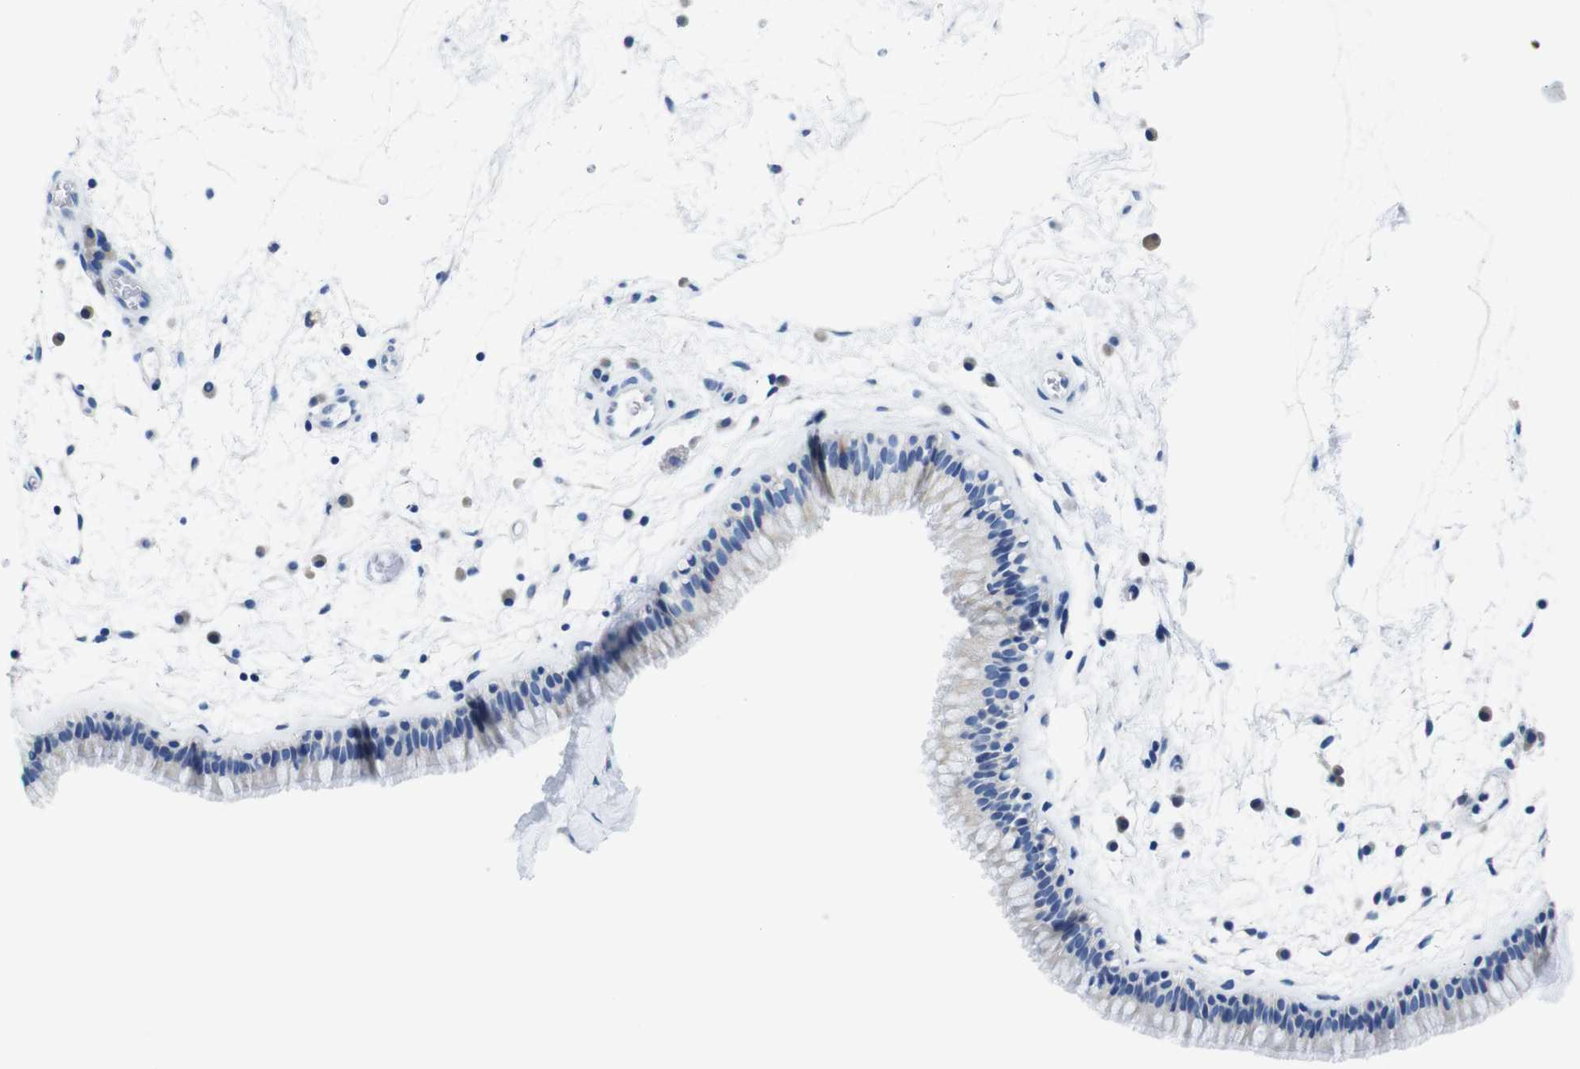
{"staining": {"intensity": "negative", "quantity": "none", "location": "none"}, "tissue": "nasopharynx", "cell_type": "Respiratory epithelial cells", "image_type": "normal", "snomed": [{"axis": "morphology", "description": "Normal tissue, NOS"}, {"axis": "morphology", "description": "Inflammation, NOS"}, {"axis": "topography", "description": "Nasopharynx"}], "caption": "IHC of normal nasopharynx shows no expression in respiratory epithelial cells.", "gene": "SNX19", "patient": {"sex": "male", "age": 48}}